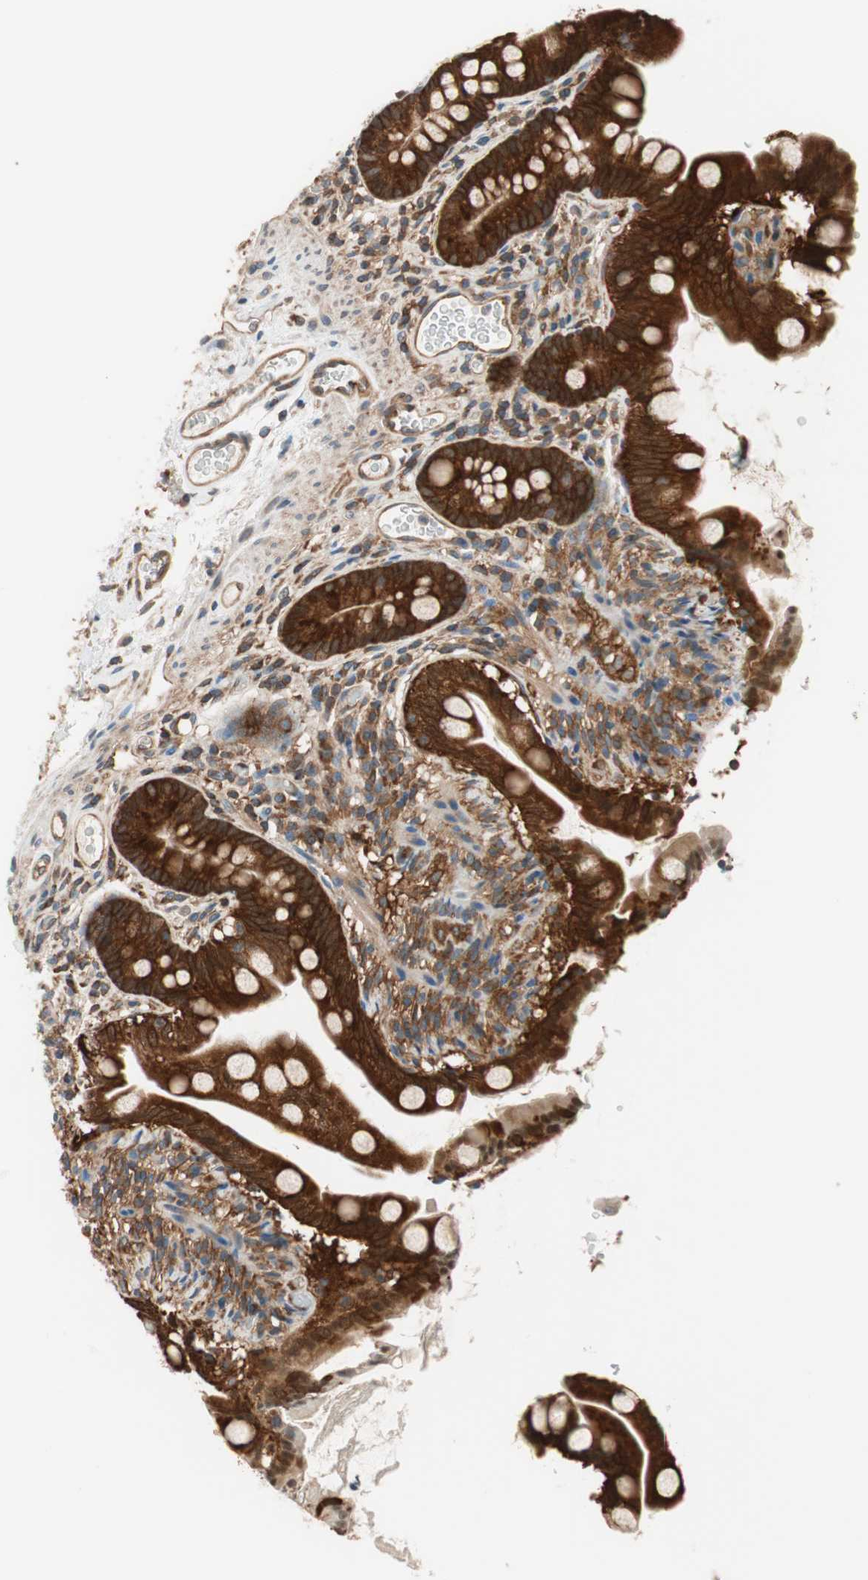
{"staining": {"intensity": "strong", "quantity": ">75%", "location": "cytoplasmic/membranous,nuclear"}, "tissue": "small intestine", "cell_type": "Glandular cells", "image_type": "normal", "snomed": [{"axis": "morphology", "description": "Normal tissue, NOS"}, {"axis": "topography", "description": "Small intestine"}], "caption": "A high-resolution photomicrograph shows immunohistochemistry (IHC) staining of normal small intestine, which reveals strong cytoplasmic/membranous,nuclear expression in about >75% of glandular cells.", "gene": "WASL", "patient": {"sex": "female", "age": 56}}